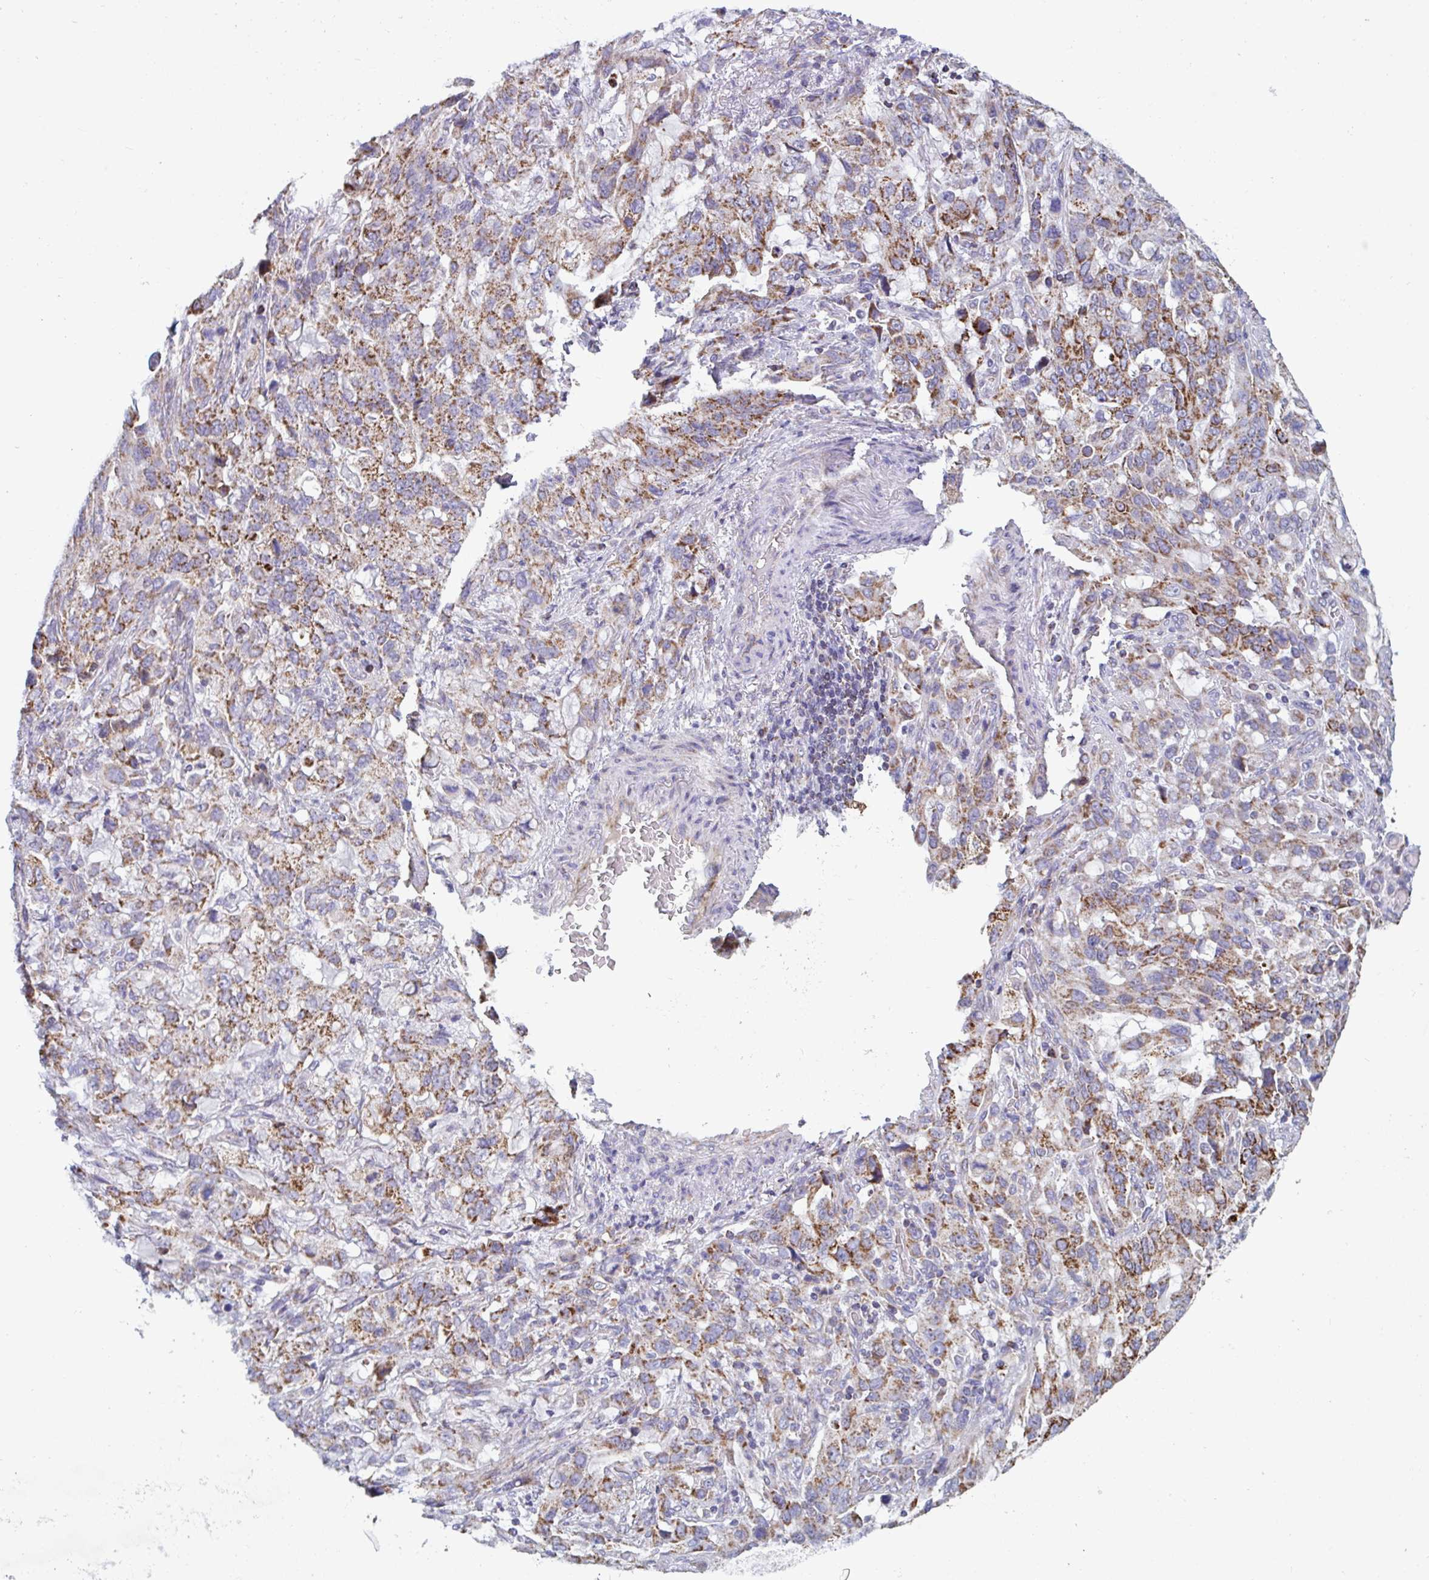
{"staining": {"intensity": "moderate", "quantity": ">75%", "location": "cytoplasmic/membranous"}, "tissue": "stomach cancer", "cell_type": "Tumor cells", "image_type": "cancer", "snomed": [{"axis": "morphology", "description": "Adenocarcinoma, NOS"}, {"axis": "topography", "description": "Stomach, upper"}], "caption": "Moderate cytoplasmic/membranous staining for a protein is appreciated in about >75% of tumor cells of stomach cancer using IHC.", "gene": "BCAT2", "patient": {"sex": "male", "age": 85}}